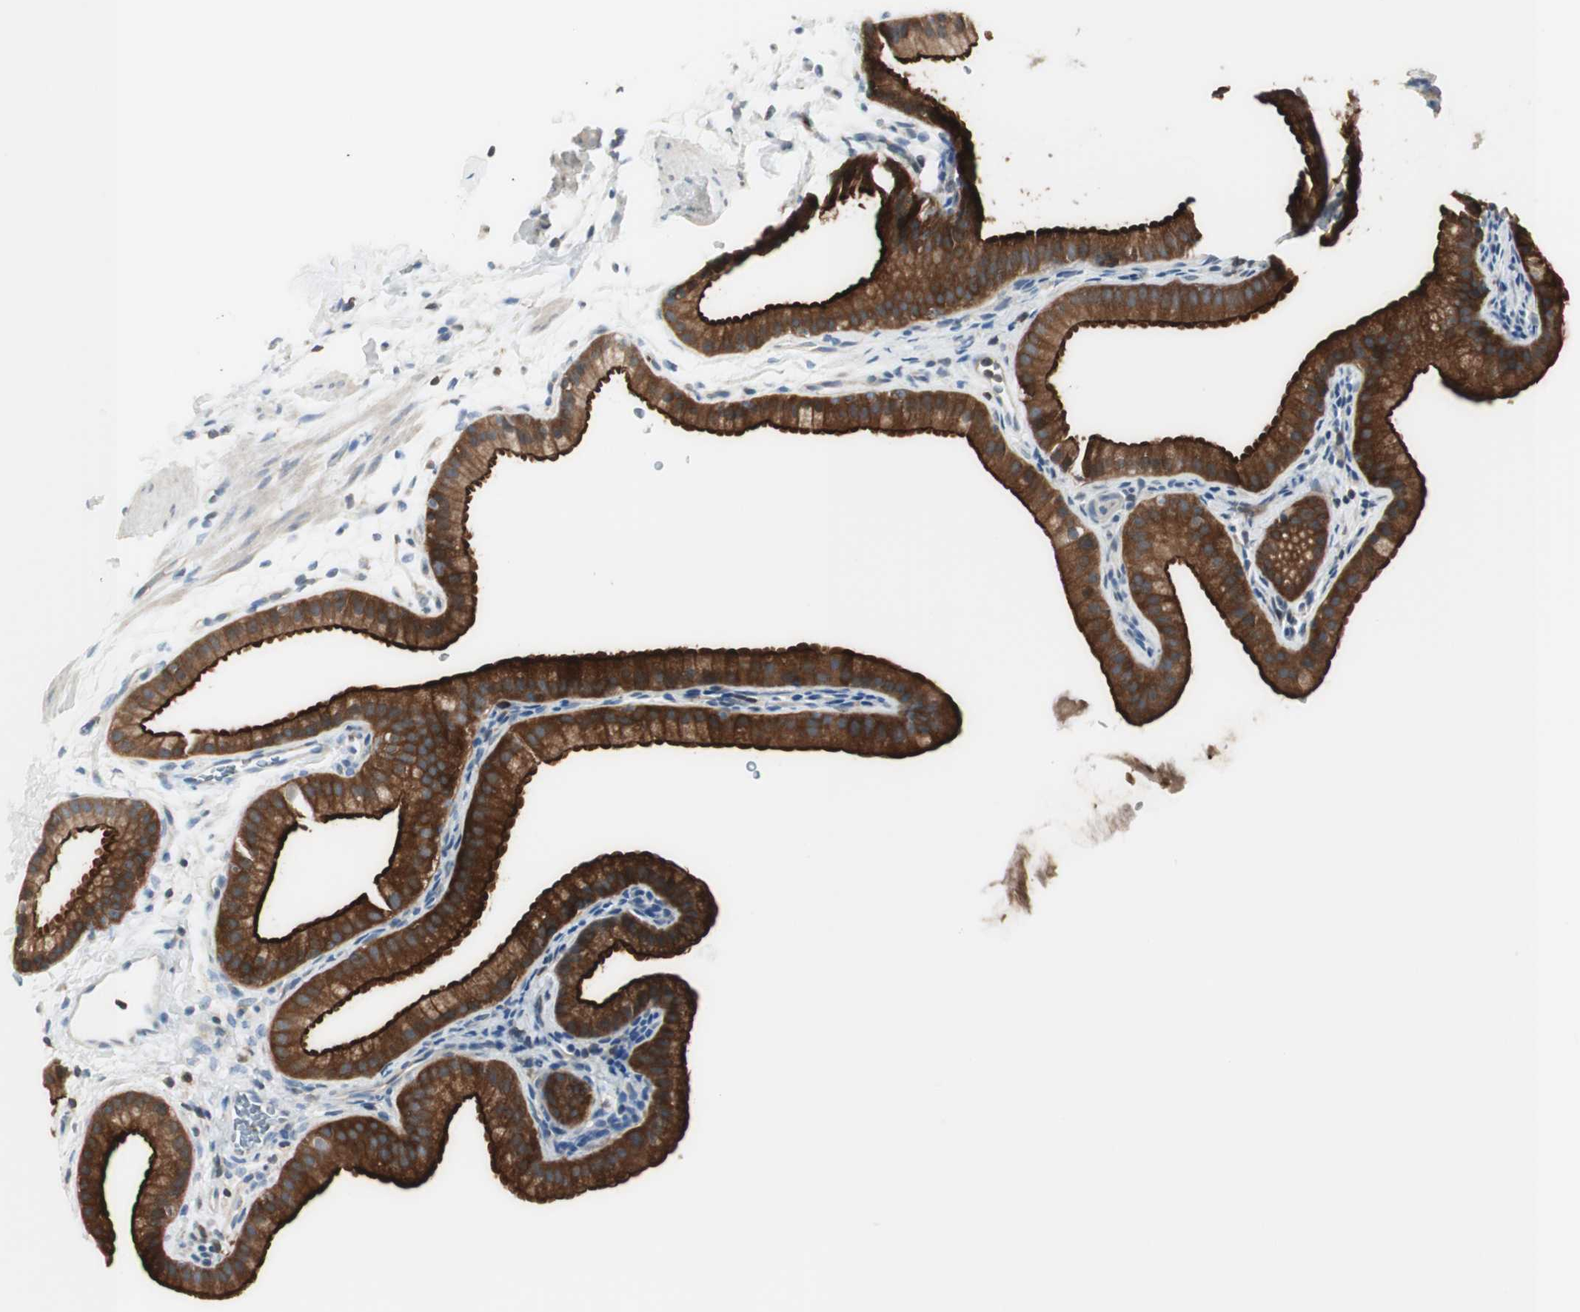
{"staining": {"intensity": "strong", "quantity": ">75%", "location": "cytoplasmic/membranous"}, "tissue": "gallbladder", "cell_type": "Glandular cells", "image_type": "normal", "snomed": [{"axis": "morphology", "description": "Normal tissue, NOS"}, {"axis": "topography", "description": "Gallbladder"}], "caption": "Immunohistochemical staining of normal human gallbladder displays strong cytoplasmic/membranous protein staining in about >75% of glandular cells. The protein is shown in brown color, while the nuclei are stained blue.", "gene": "SLC9A3R1", "patient": {"sex": "female", "age": 64}}